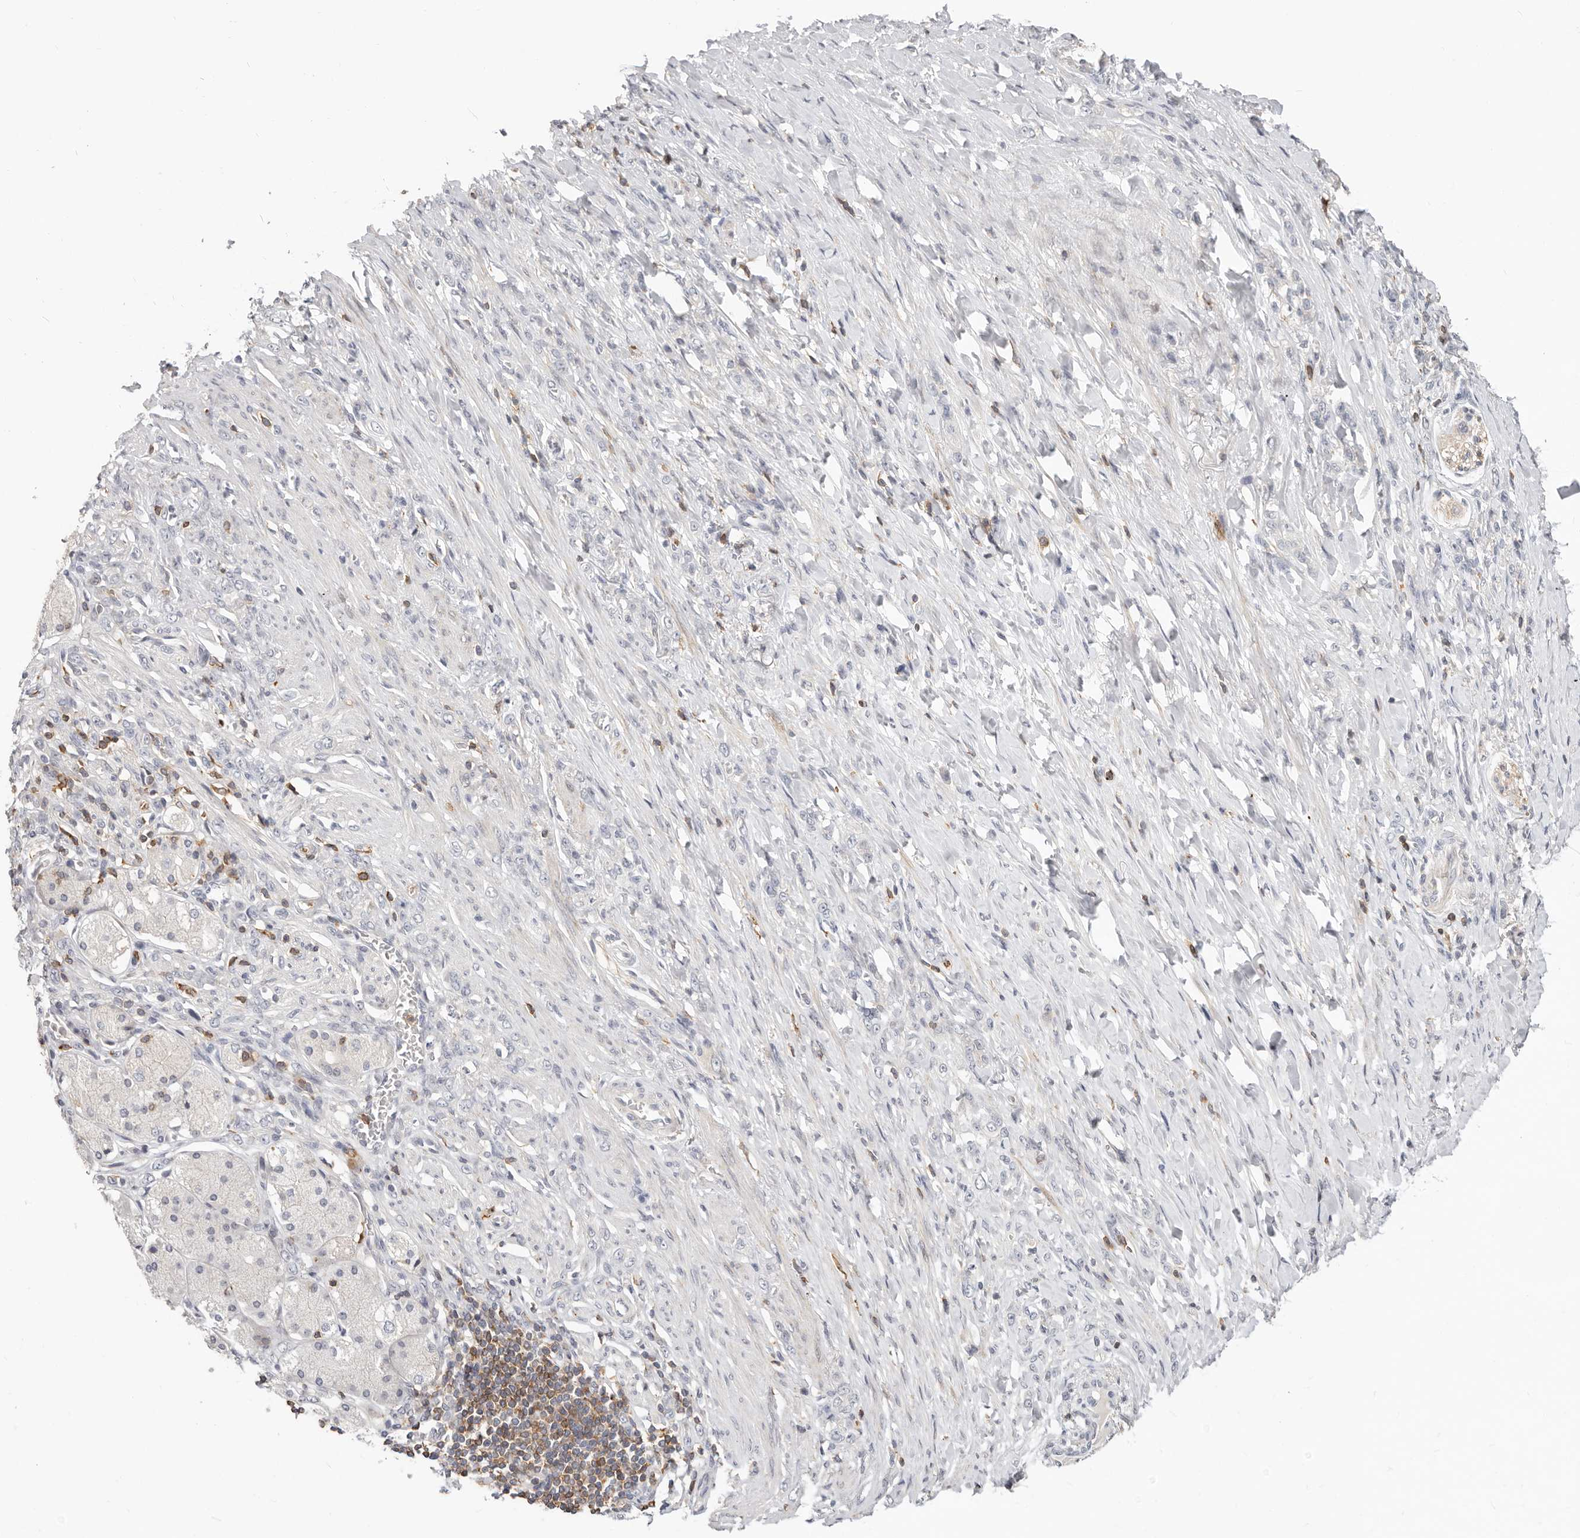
{"staining": {"intensity": "negative", "quantity": "none", "location": "none"}, "tissue": "stomach cancer", "cell_type": "Tumor cells", "image_type": "cancer", "snomed": [{"axis": "morphology", "description": "Normal tissue, NOS"}, {"axis": "morphology", "description": "Adenocarcinoma, NOS"}, {"axis": "topography", "description": "Stomach"}], "caption": "DAB immunohistochemical staining of adenocarcinoma (stomach) exhibits no significant expression in tumor cells.", "gene": "TMEM63B", "patient": {"sex": "male", "age": 82}}